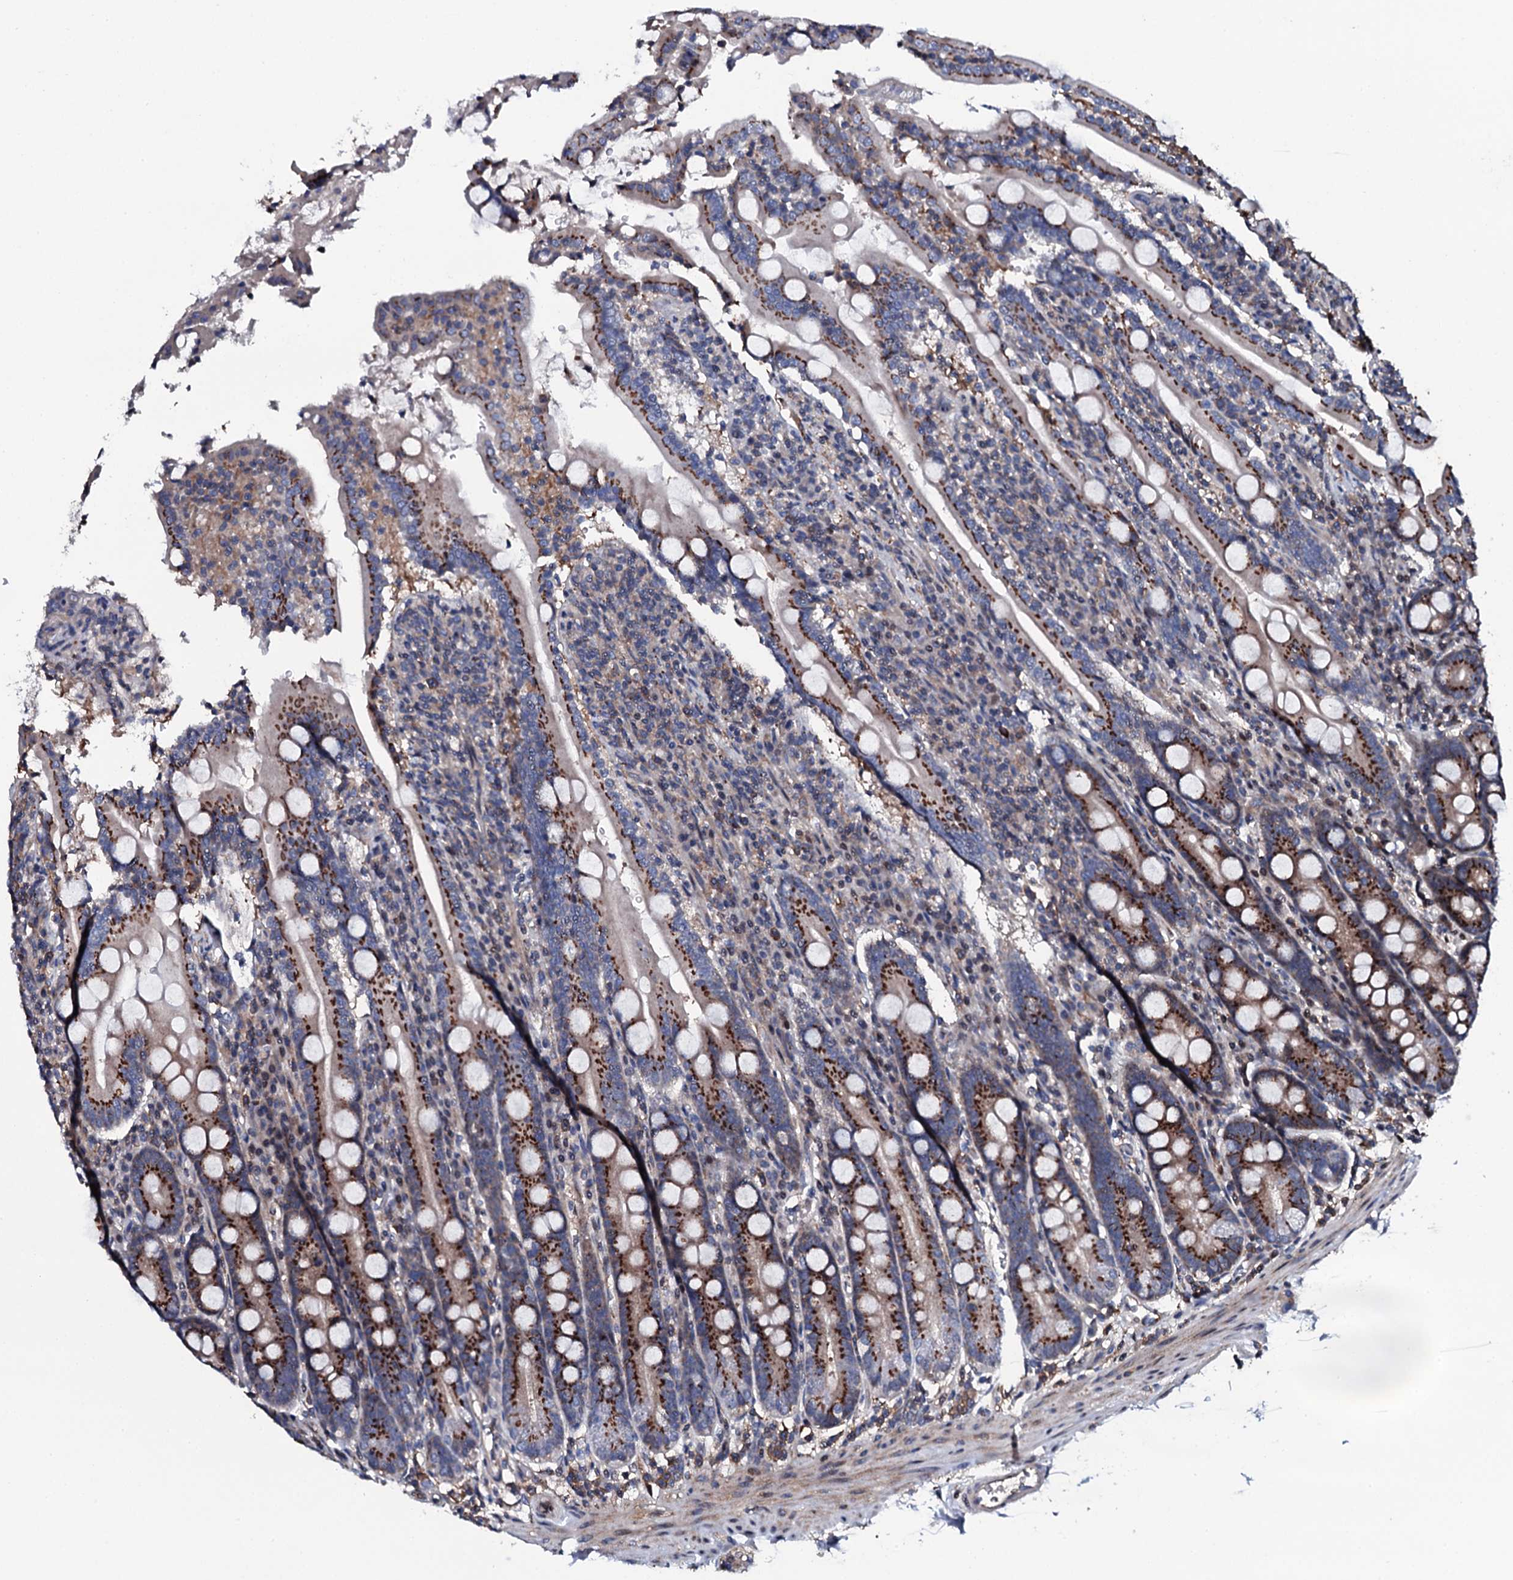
{"staining": {"intensity": "strong", "quantity": ">75%", "location": "cytoplasmic/membranous"}, "tissue": "duodenum", "cell_type": "Glandular cells", "image_type": "normal", "snomed": [{"axis": "morphology", "description": "Normal tissue, NOS"}, {"axis": "topography", "description": "Duodenum"}], "caption": "Duodenum stained with a brown dye exhibits strong cytoplasmic/membranous positive positivity in about >75% of glandular cells.", "gene": "PLET1", "patient": {"sex": "male", "age": 35}}